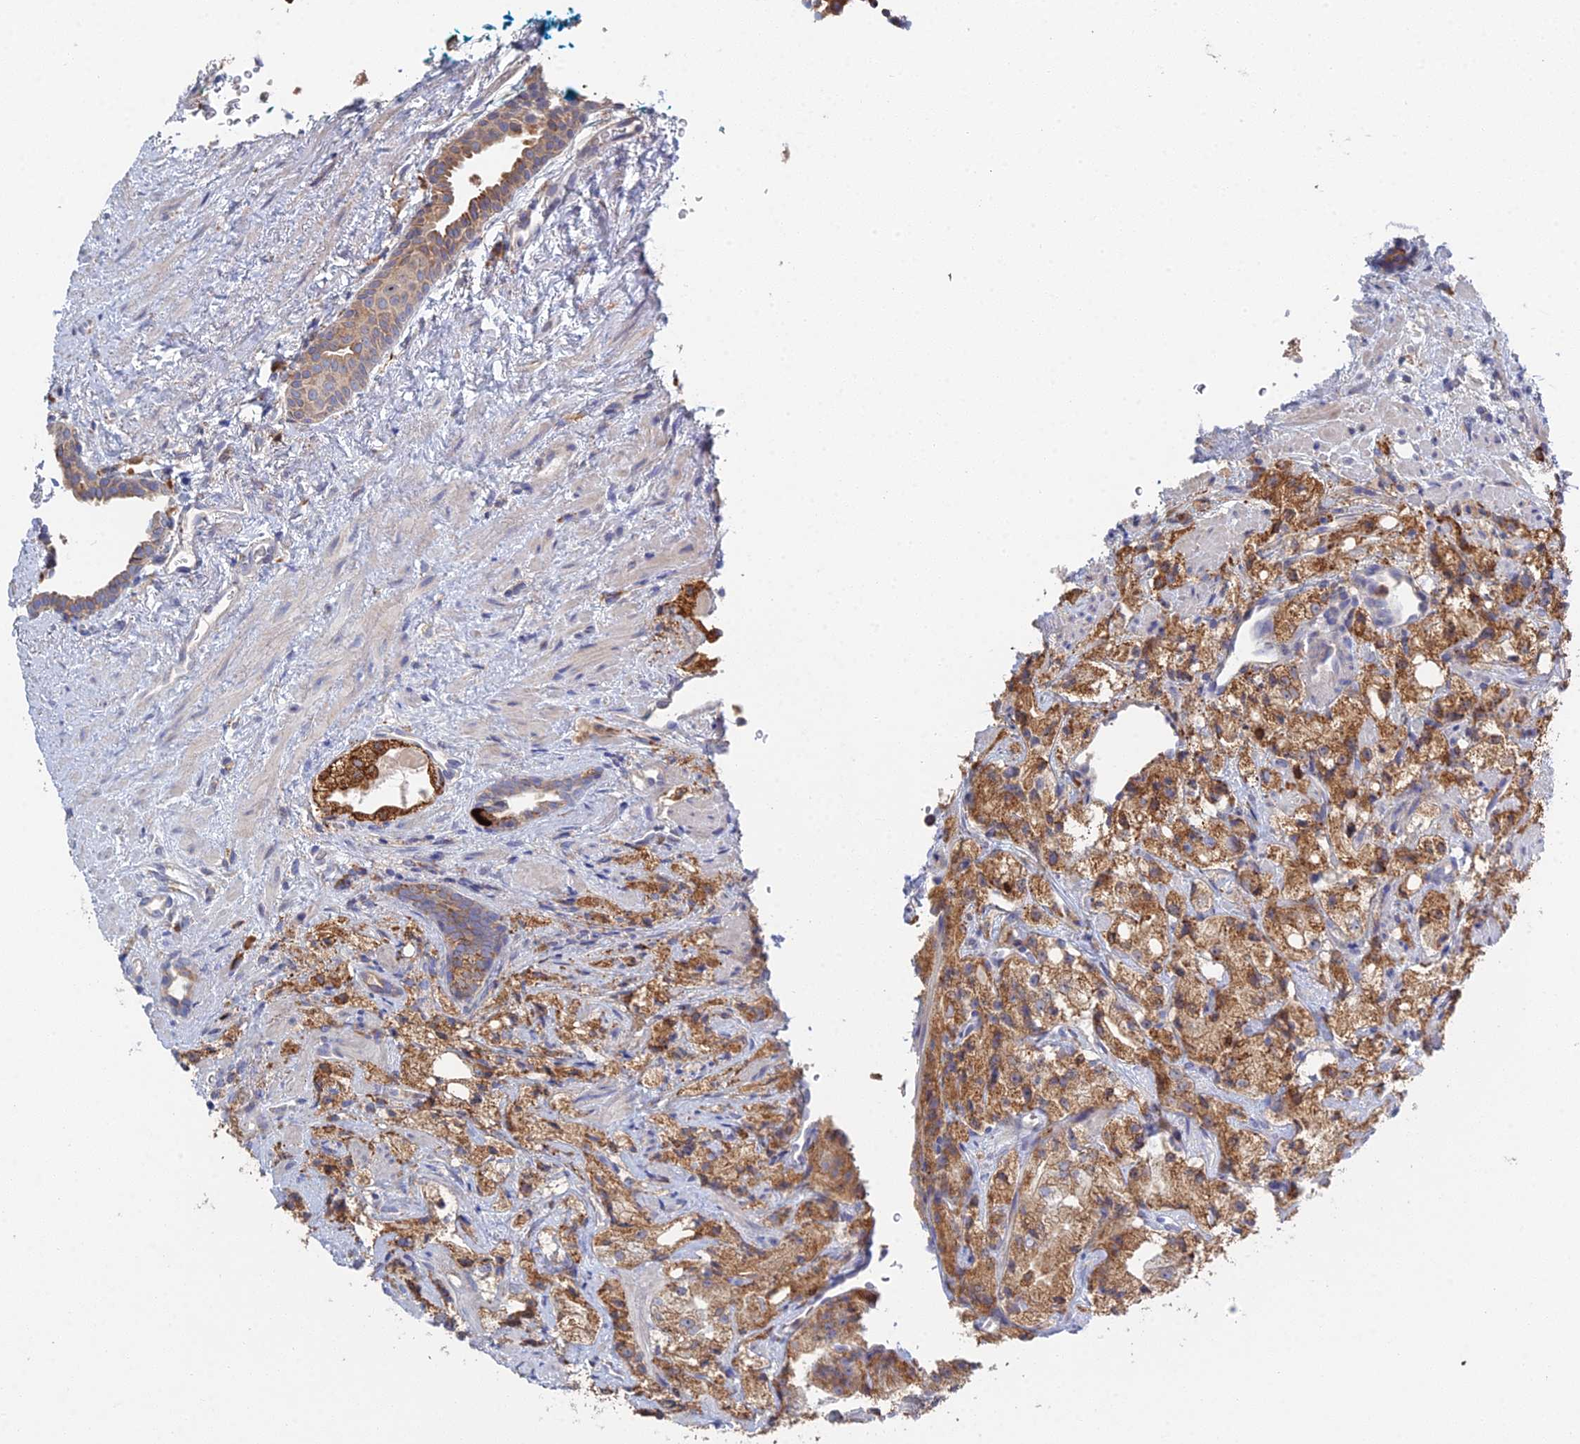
{"staining": {"intensity": "moderate", "quantity": ">75%", "location": "cytoplasmic/membranous"}, "tissue": "prostate cancer", "cell_type": "Tumor cells", "image_type": "cancer", "snomed": [{"axis": "morphology", "description": "Adenocarcinoma, High grade"}, {"axis": "topography", "description": "Prostate"}], "caption": "Prostate cancer (adenocarcinoma (high-grade)) was stained to show a protein in brown. There is medium levels of moderate cytoplasmic/membranous positivity in approximately >75% of tumor cells.", "gene": "TRAPPC6A", "patient": {"sex": "male", "age": 64}}